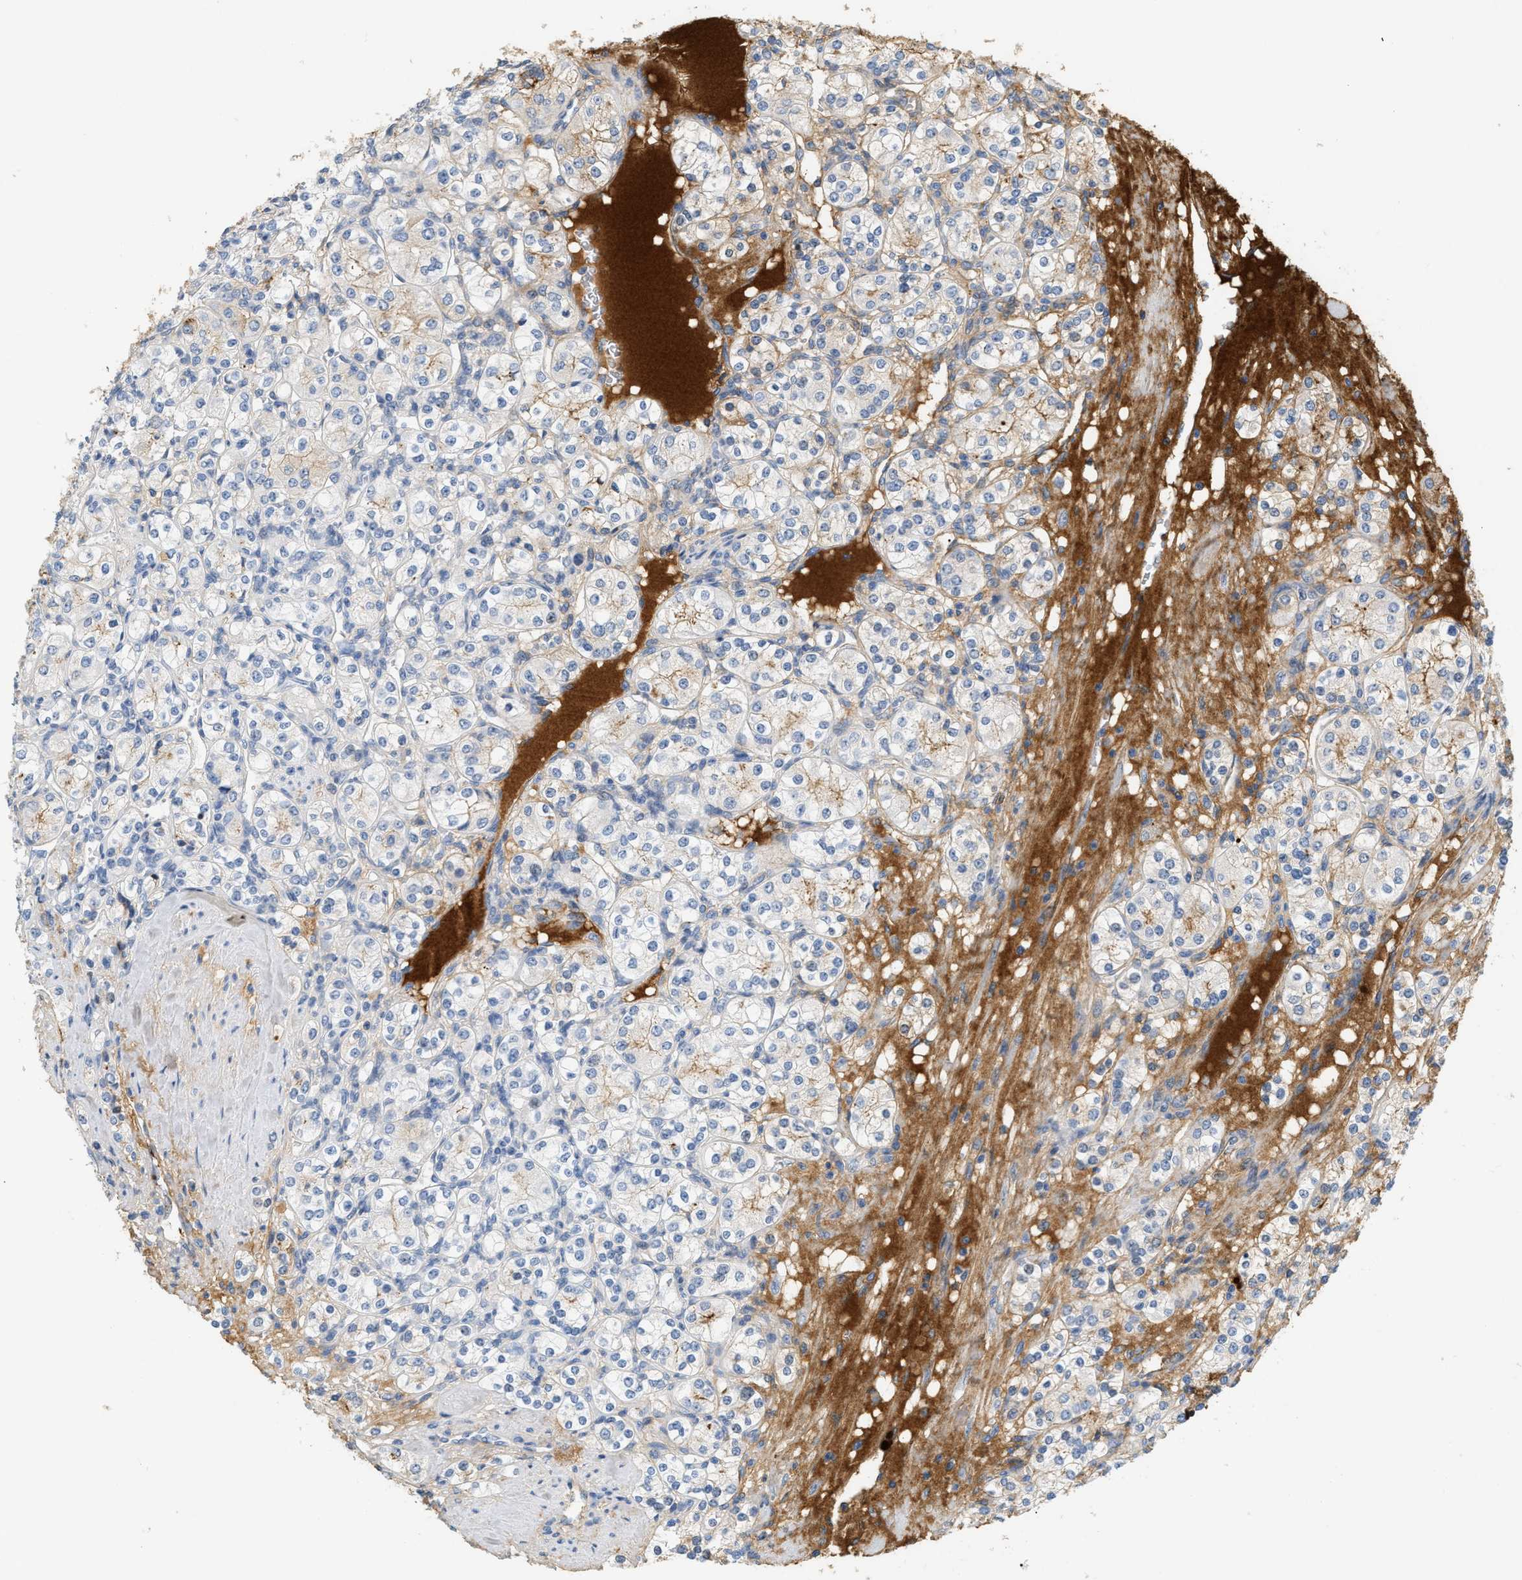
{"staining": {"intensity": "weak", "quantity": "25%-75%", "location": "cytoplasmic/membranous"}, "tissue": "renal cancer", "cell_type": "Tumor cells", "image_type": "cancer", "snomed": [{"axis": "morphology", "description": "Adenocarcinoma, NOS"}, {"axis": "topography", "description": "Kidney"}], "caption": "The micrograph exhibits a brown stain indicating the presence of a protein in the cytoplasmic/membranous of tumor cells in renal cancer.", "gene": "CFH", "patient": {"sex": "male", "age": 77}}